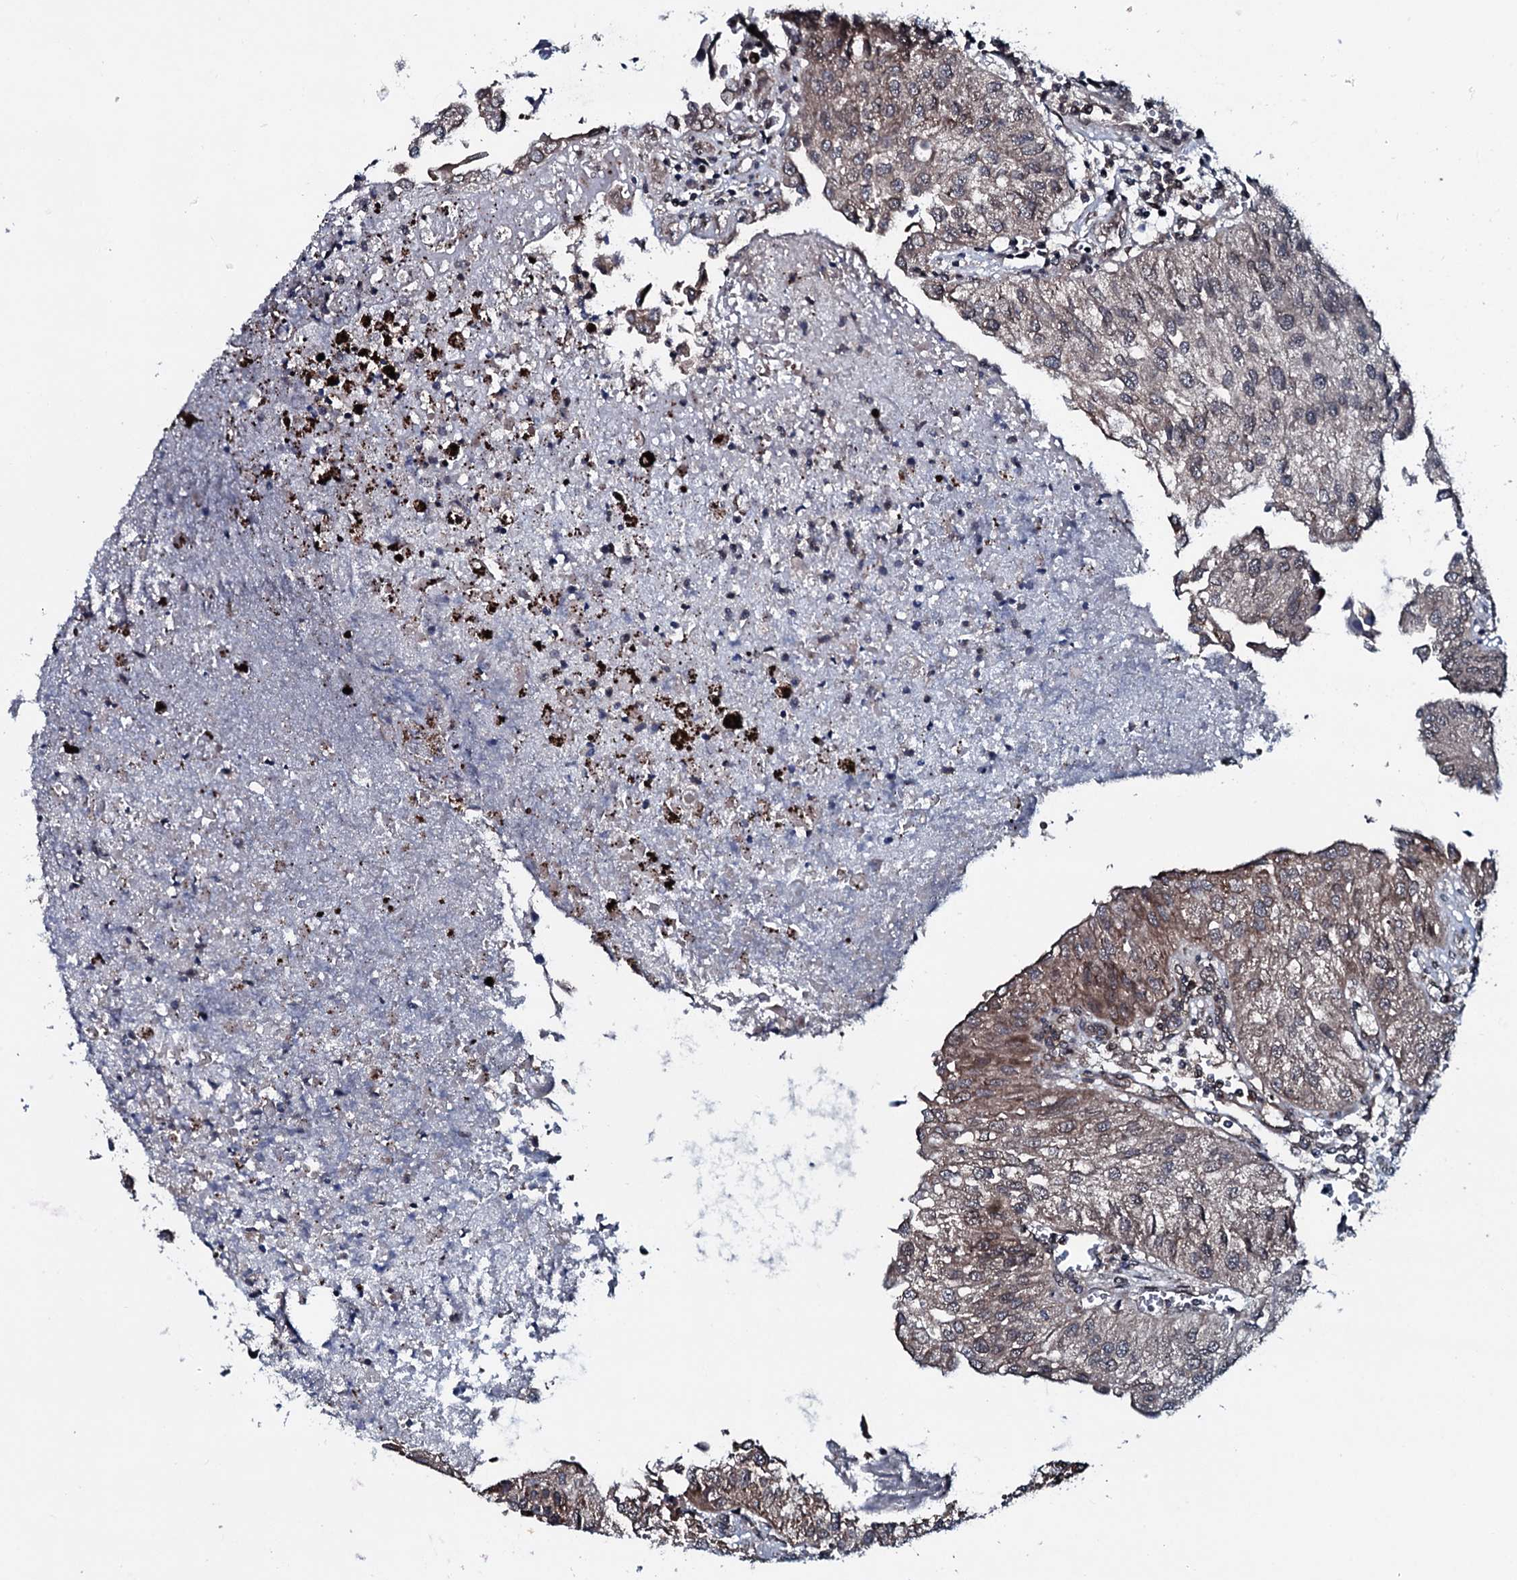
{"staining": {"intensity": "moderate", "quantity": "<25%", "location": "cytoplasmic/membranous,nuclear"}, "tissue": "urothelial cancer", "cell_type": "Tumor cells", "image_type": "cancer", "snomed": [{"axis": "morphology", "description": "Urothelial carcinoma, Low grade"}, {"axis": "topography", "description": "Urinary bladder"}], "caption": "Urothelial cancer stained with immunohistochemistry (IHC) exhibits moderate cytoplasmic/membranous and nuclear staining in about <25% of tumor cells.", "gene": "OGFOD2", "patient": {"sex": "female", "age": 89}}